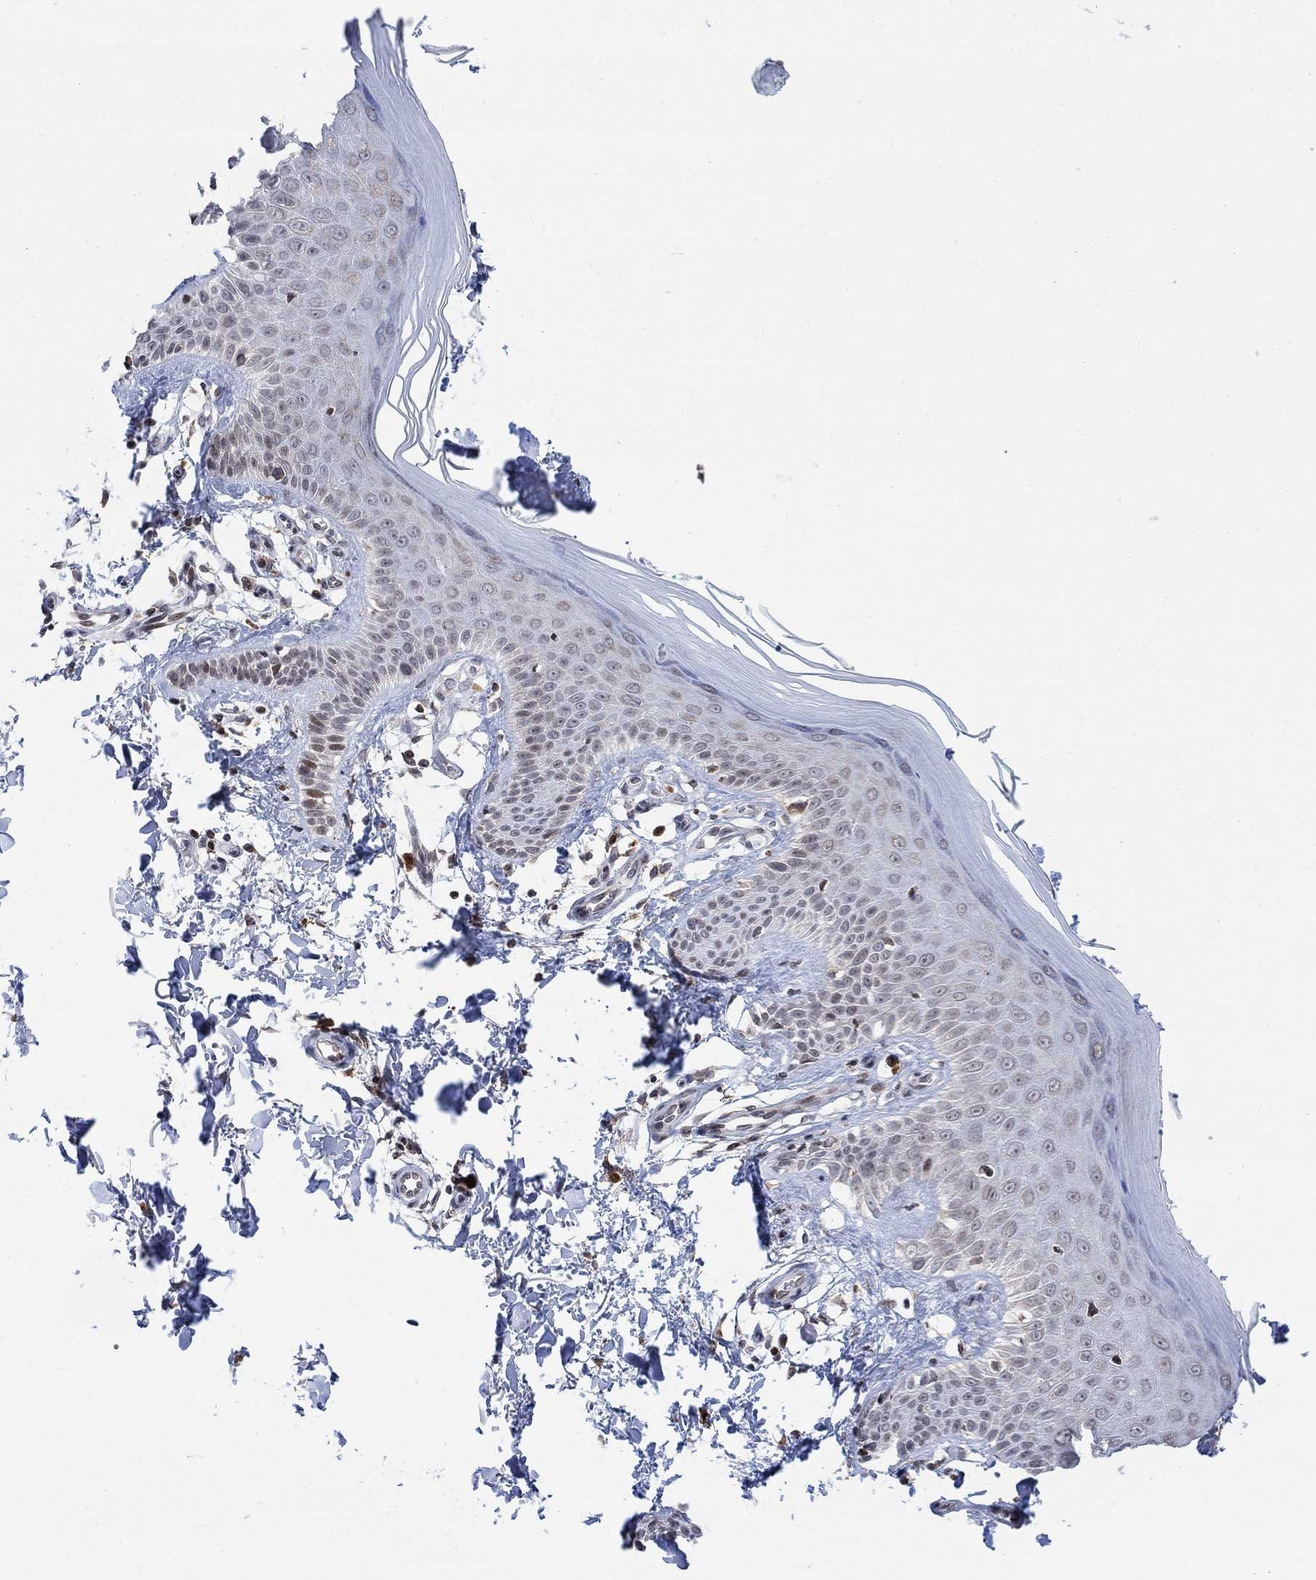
{"staining": {"intensity": "negative", "quantity": "none", "location": "none"}, "tissue": "skin", "cell_type": "Fibroblasts", "image_type": "normal", "snomed": [{"axis": "morphology", "description": "Normal tissue, NOS"}, {"axis": "morphology", "description": "Inflammation, NOS"}, {"axis": "morphology", "description": "Fibrosis, NOS"}, {"axis": "topography", "description": "Skin"}], "caption": "Protein analysis of normal skin shows no significant positivity in fibroblasts.", "gene": "ABHD14A", "patient": {"sex": "male", "age": 71}}